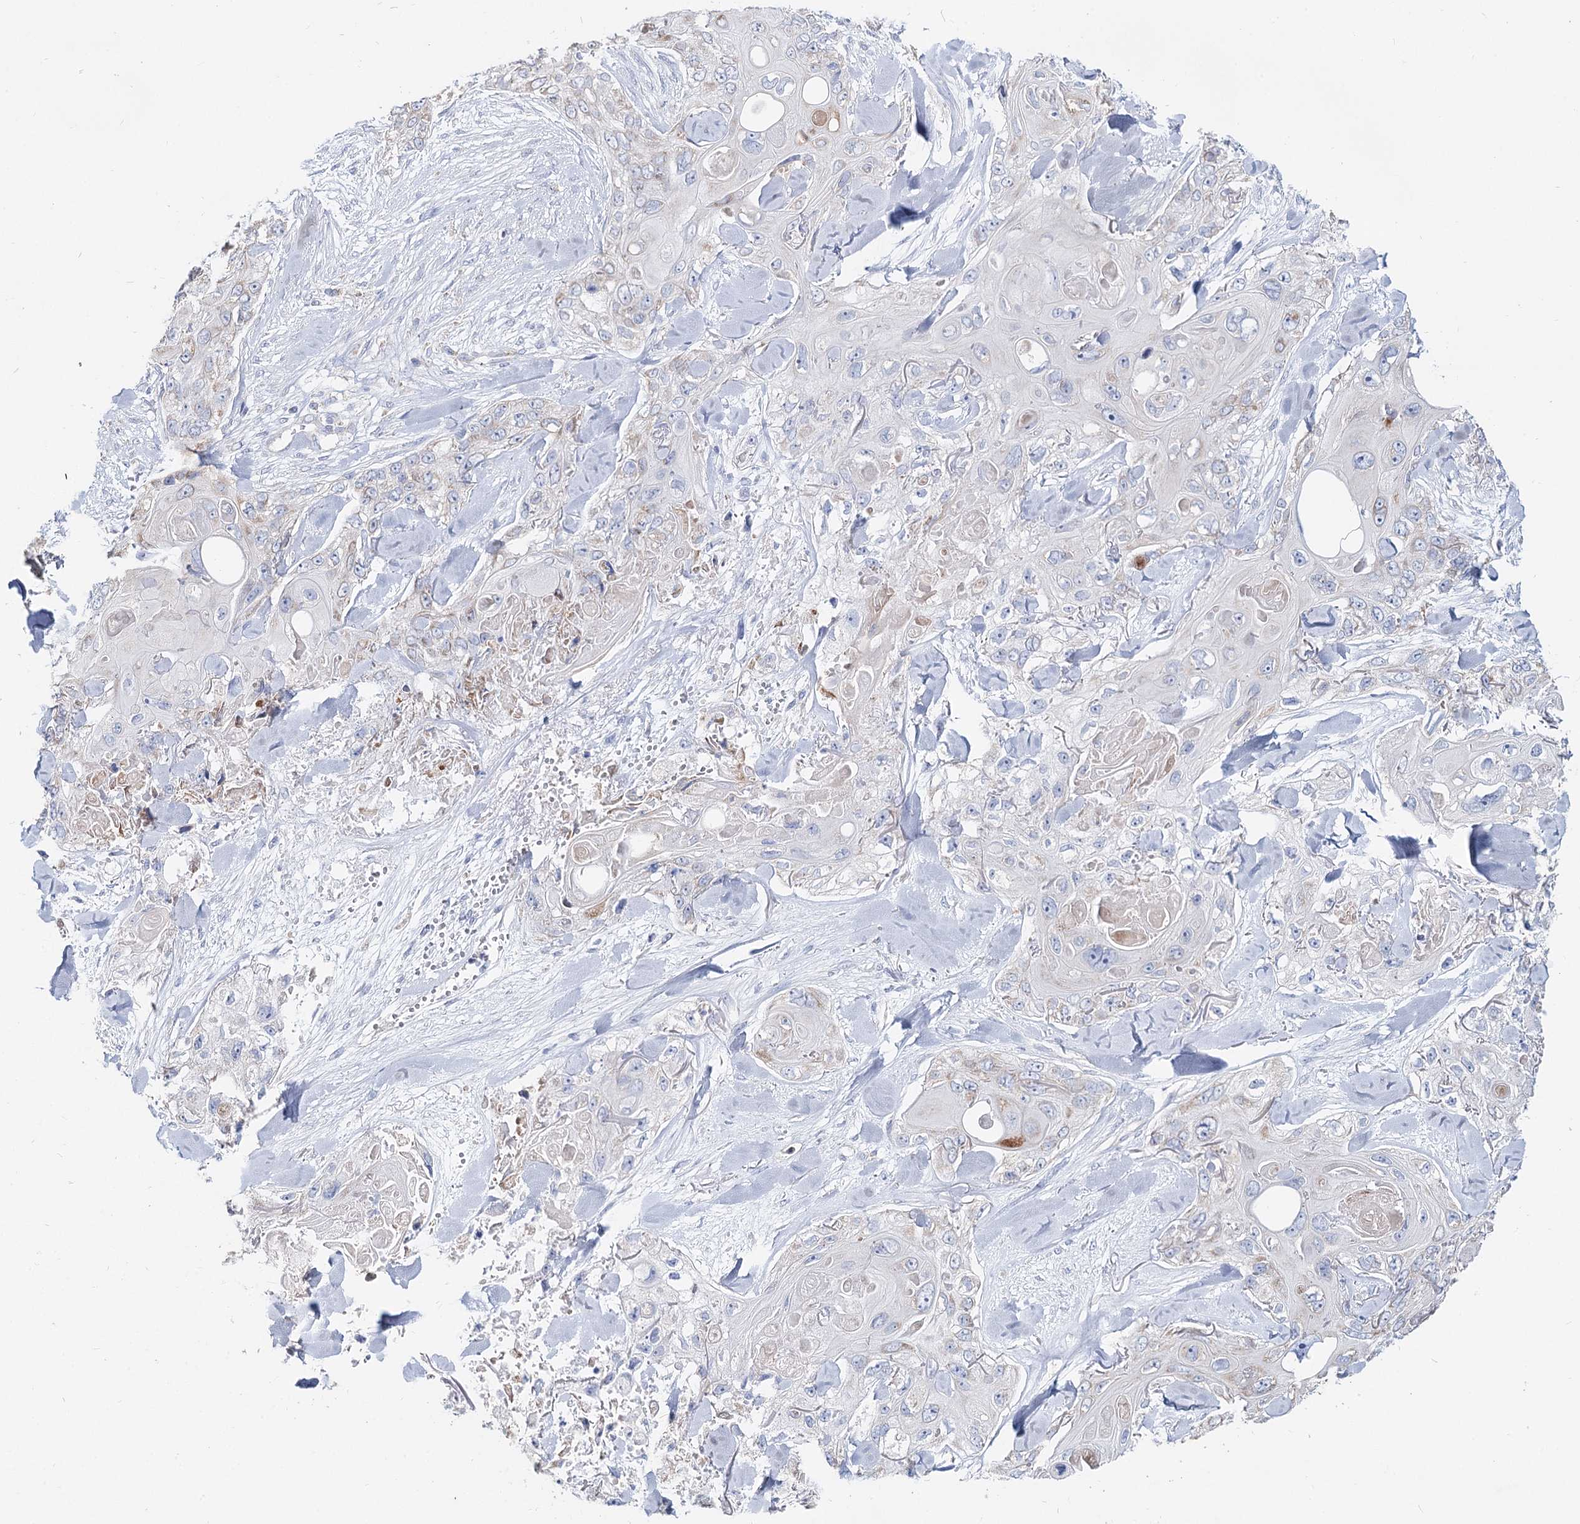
{"staining": {"intensity": "negative", "quantity": "none", "location": "none"}, "tissue": "skin cancer", "cell_type": "Tumor cells", "image_type": "cancer", "snomed": [{"axis": "morphology", "description": "Normal tissue, NOS"}, {"axis": "morphology", "description": "Squamous cell carcinoma, NOS"}, {"axis": "topography", "description": "Skin"}], "caption": "This photomicrograph is of skin squamous cell carcinoma stained with immunohistochemistry to label a protein in brown with the nuclei are counter-stained blue. There is no staining in tumor cells.", "gene": "MCCC2", "patient": {"sex": "male", "age": 72}}